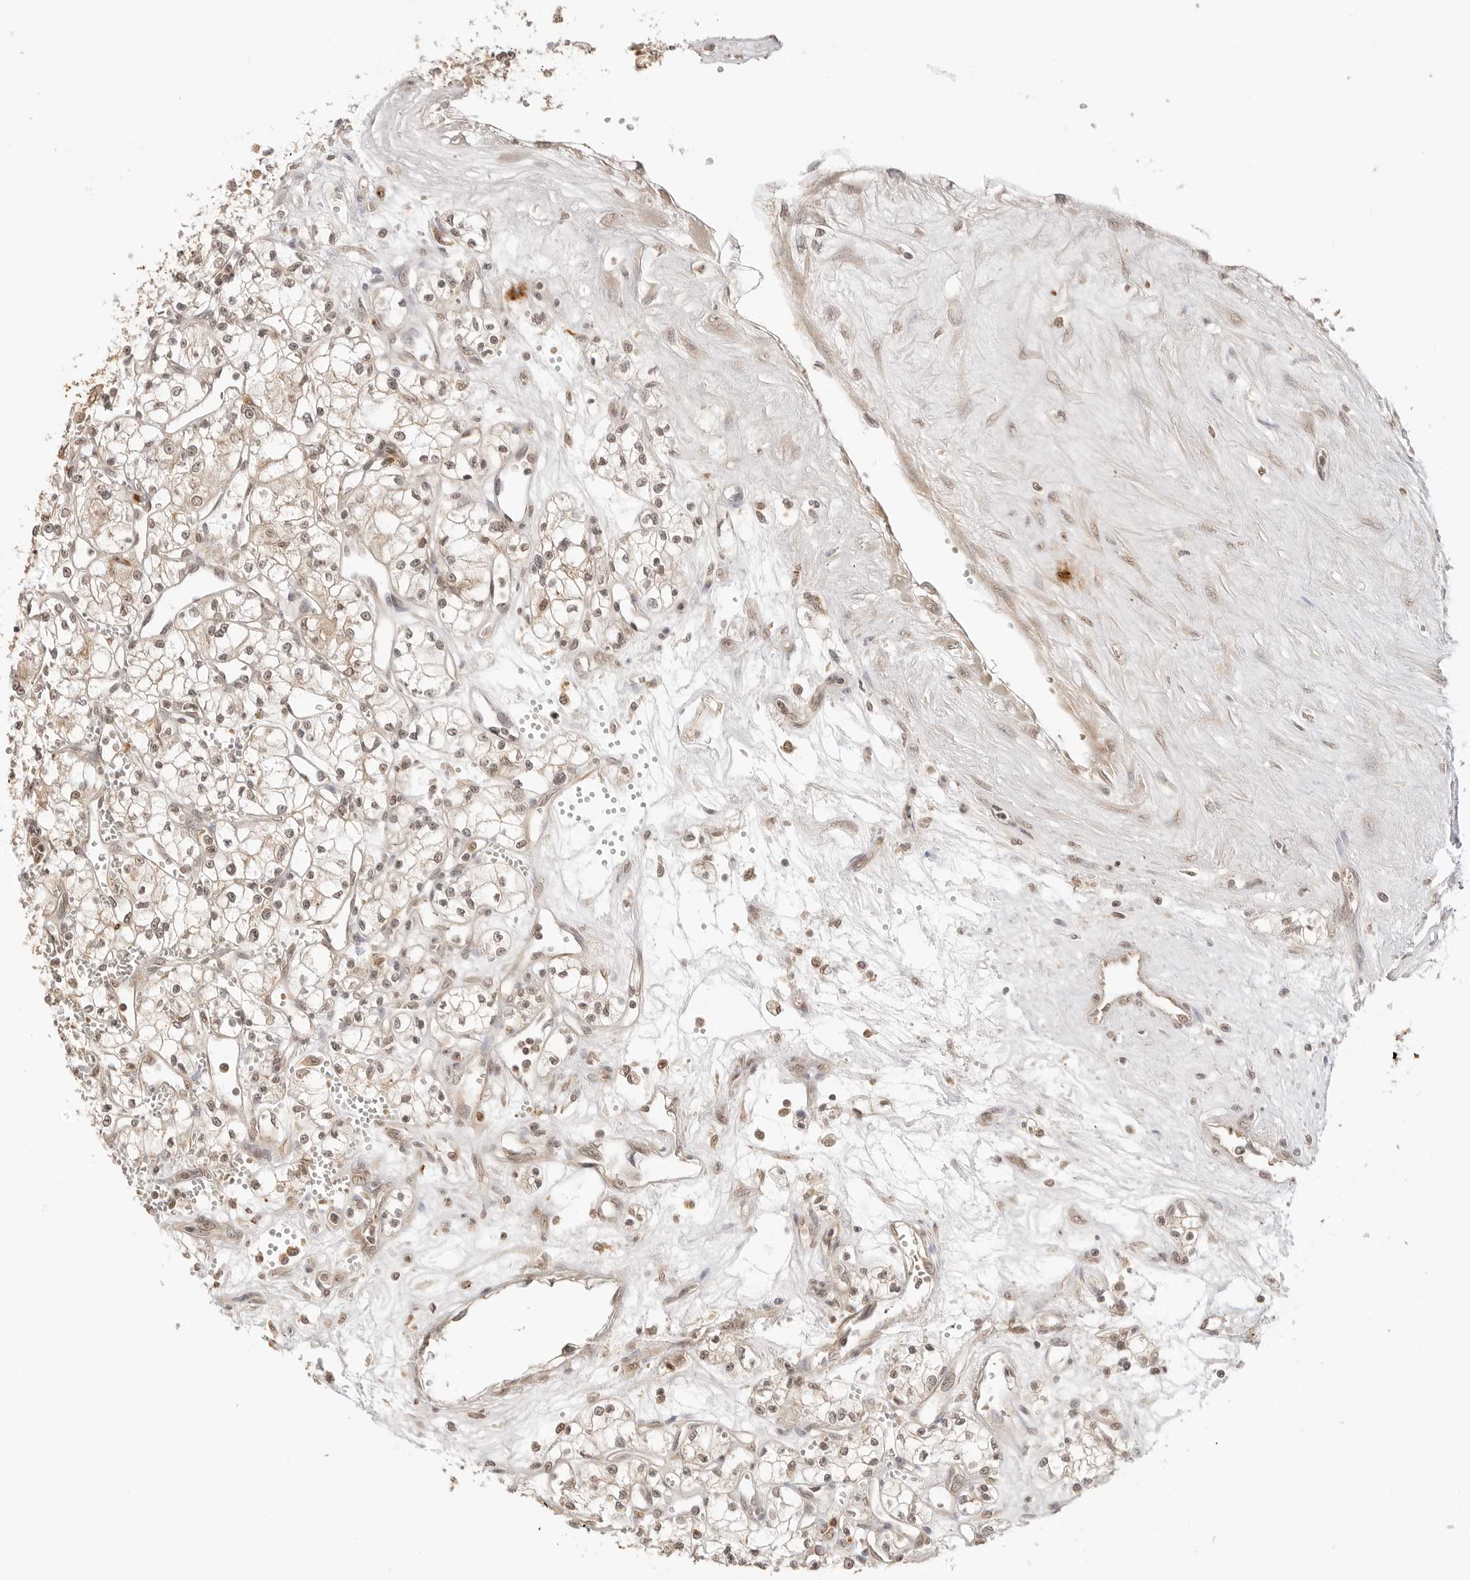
{"staining": {"intensity": "weak", "quantity": ">75%", "location": "nuclear"}, "tissue": "renal cancer", "cell_type": "Tumor cells", "image_type": "cancer", "snomed": [{"axis": "morphology", "description": "Adenocarcinoma, NOS"}, {"axis": "topography", "description": "Kidney"}], "caption": "High-magnification brightfield microscopy of renal cancer (adenocarcinoma) stained with DAB (brown) and counterstained with hematoxylin (blue). tumor cells exhibit weak nuclear expression is present in approximately>75% of cells.", "gene": "GPR34", "patient": {"sex": "male", "age": 59}}